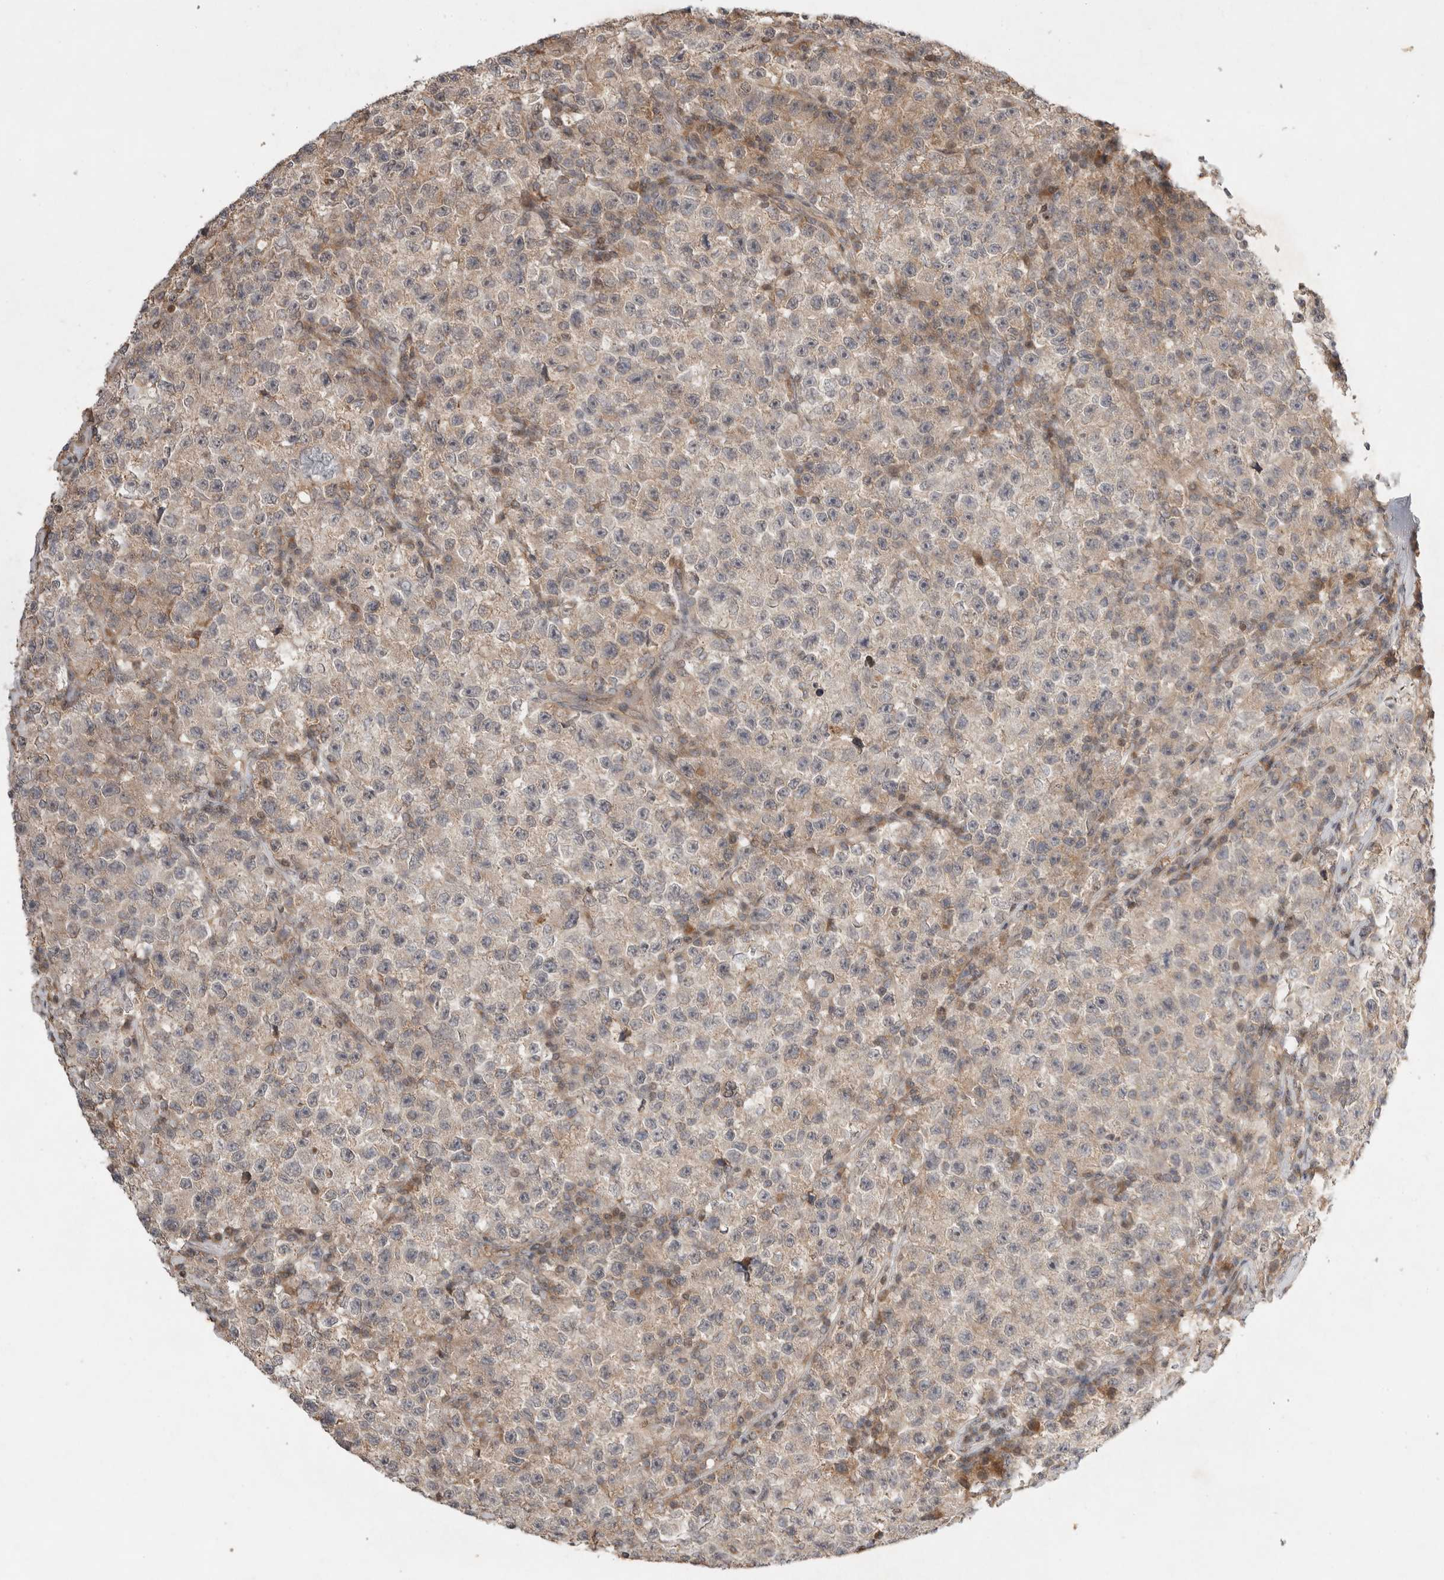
{"staining": {"intensity": "weak", "quantity": "25%-75%", "location": "cytoplasmic/membranous"}, "tissue": "testis cancer", "cell_type": "Tumor cells", "image_type": "cancer", "snomed": [{"axis": "morphology", "description": "Seminoma, NOS"}, {"axis": "topography", "description": "Testis"}], "caption": "Weak cytoplasmic/membranous expression is seen in approximately 25%-75% of tumor cells in testis cancer.", "gene": "EIF2AK1", "patient": {"sex": "male", "age": 22}}